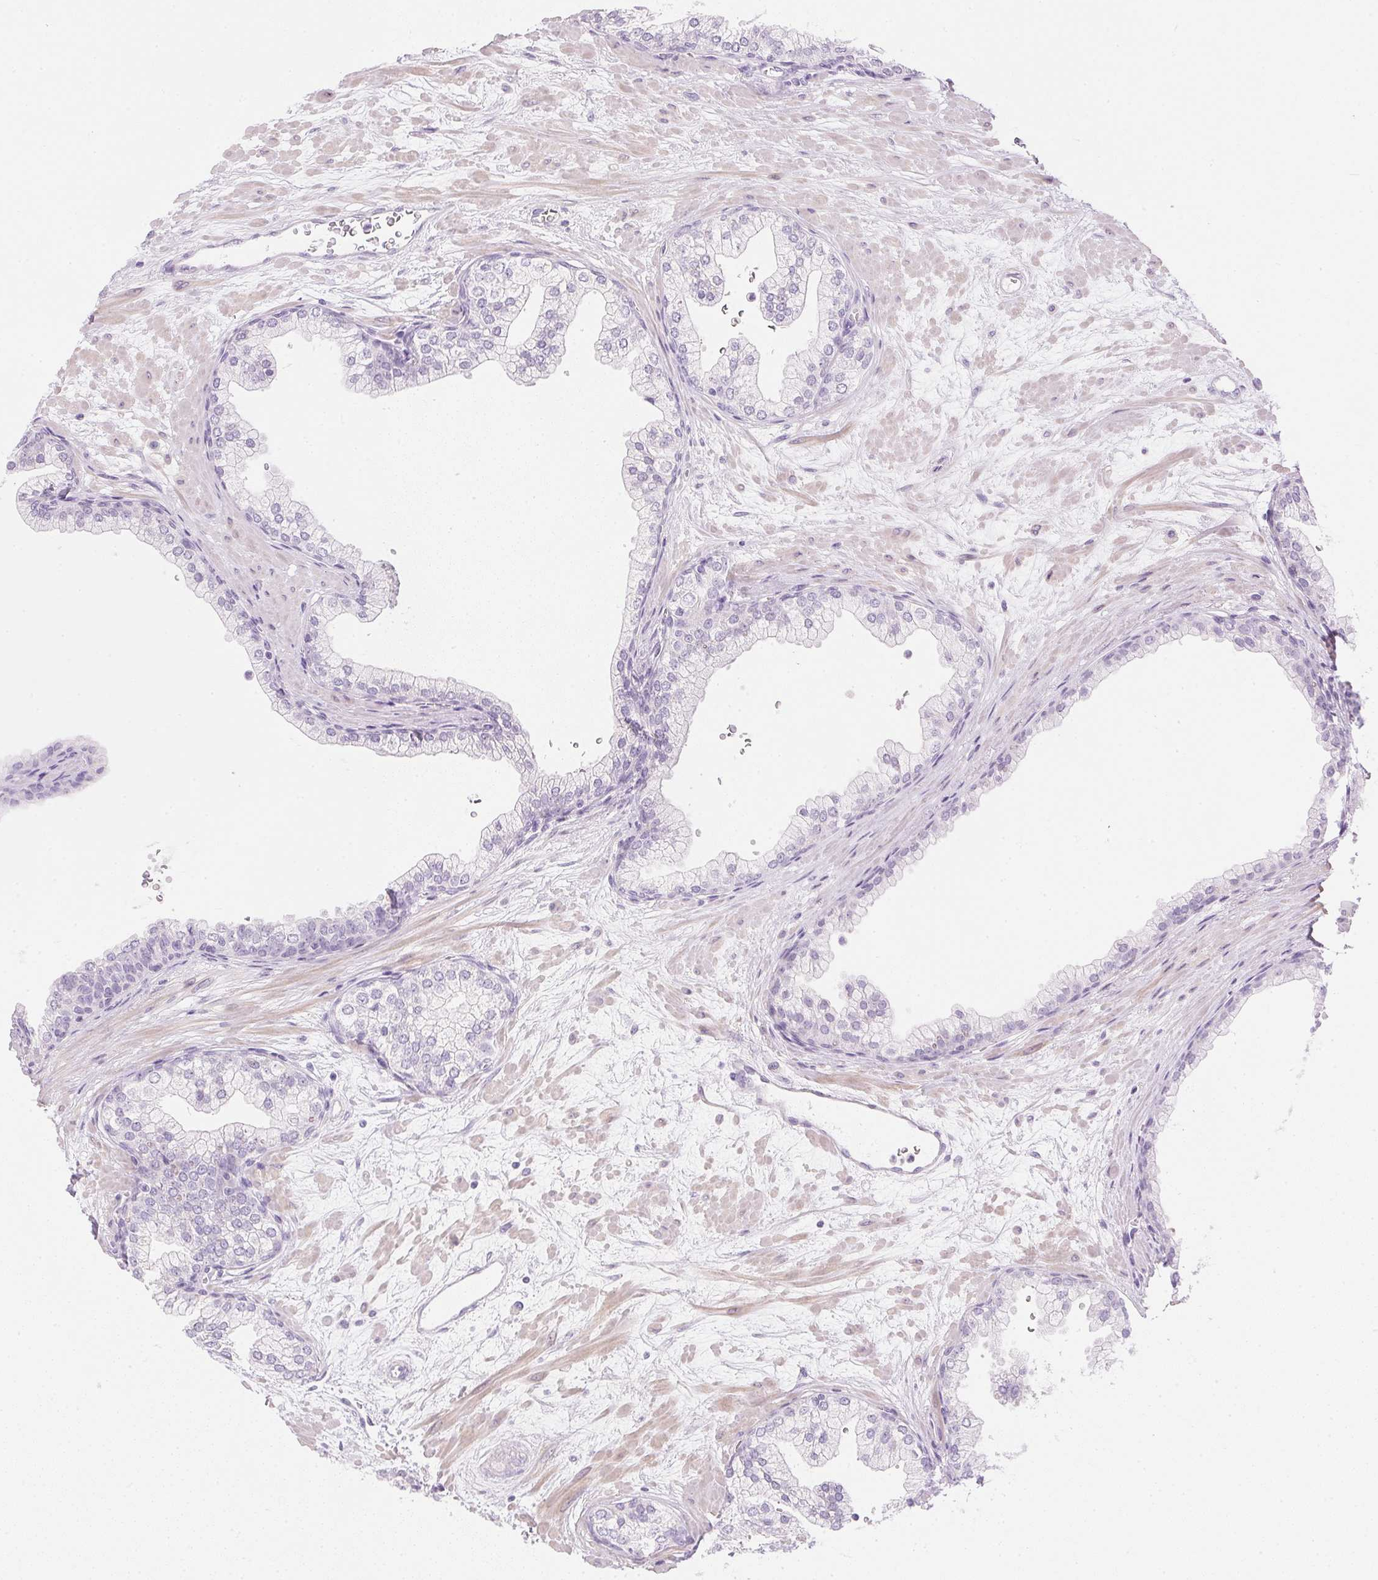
{"staining": {"intensity": "negative", "quantity": "none", "location": "none"}, "tissue": "prostate", "cell_type": "Glandular cells", "image_type": "normal", "snomed": [{"axis": "morphology", "description": "Normal tissue, NOS"}, {"axis": "topography", "description": "Prostate"}, {"axis": "topography", "description": "Peripheral nerve tissue"}], "caption": "Immunohistochemistry (IHC) image of normal human prostate stained for a protein (brown), which displays no expression in glandular cells. The staining is performed using DAB brown chromogen with nuclei counter-stained in using hematoxylin.", "gene": "CTRL", "patient": {"sex": "male", "age": 61}}